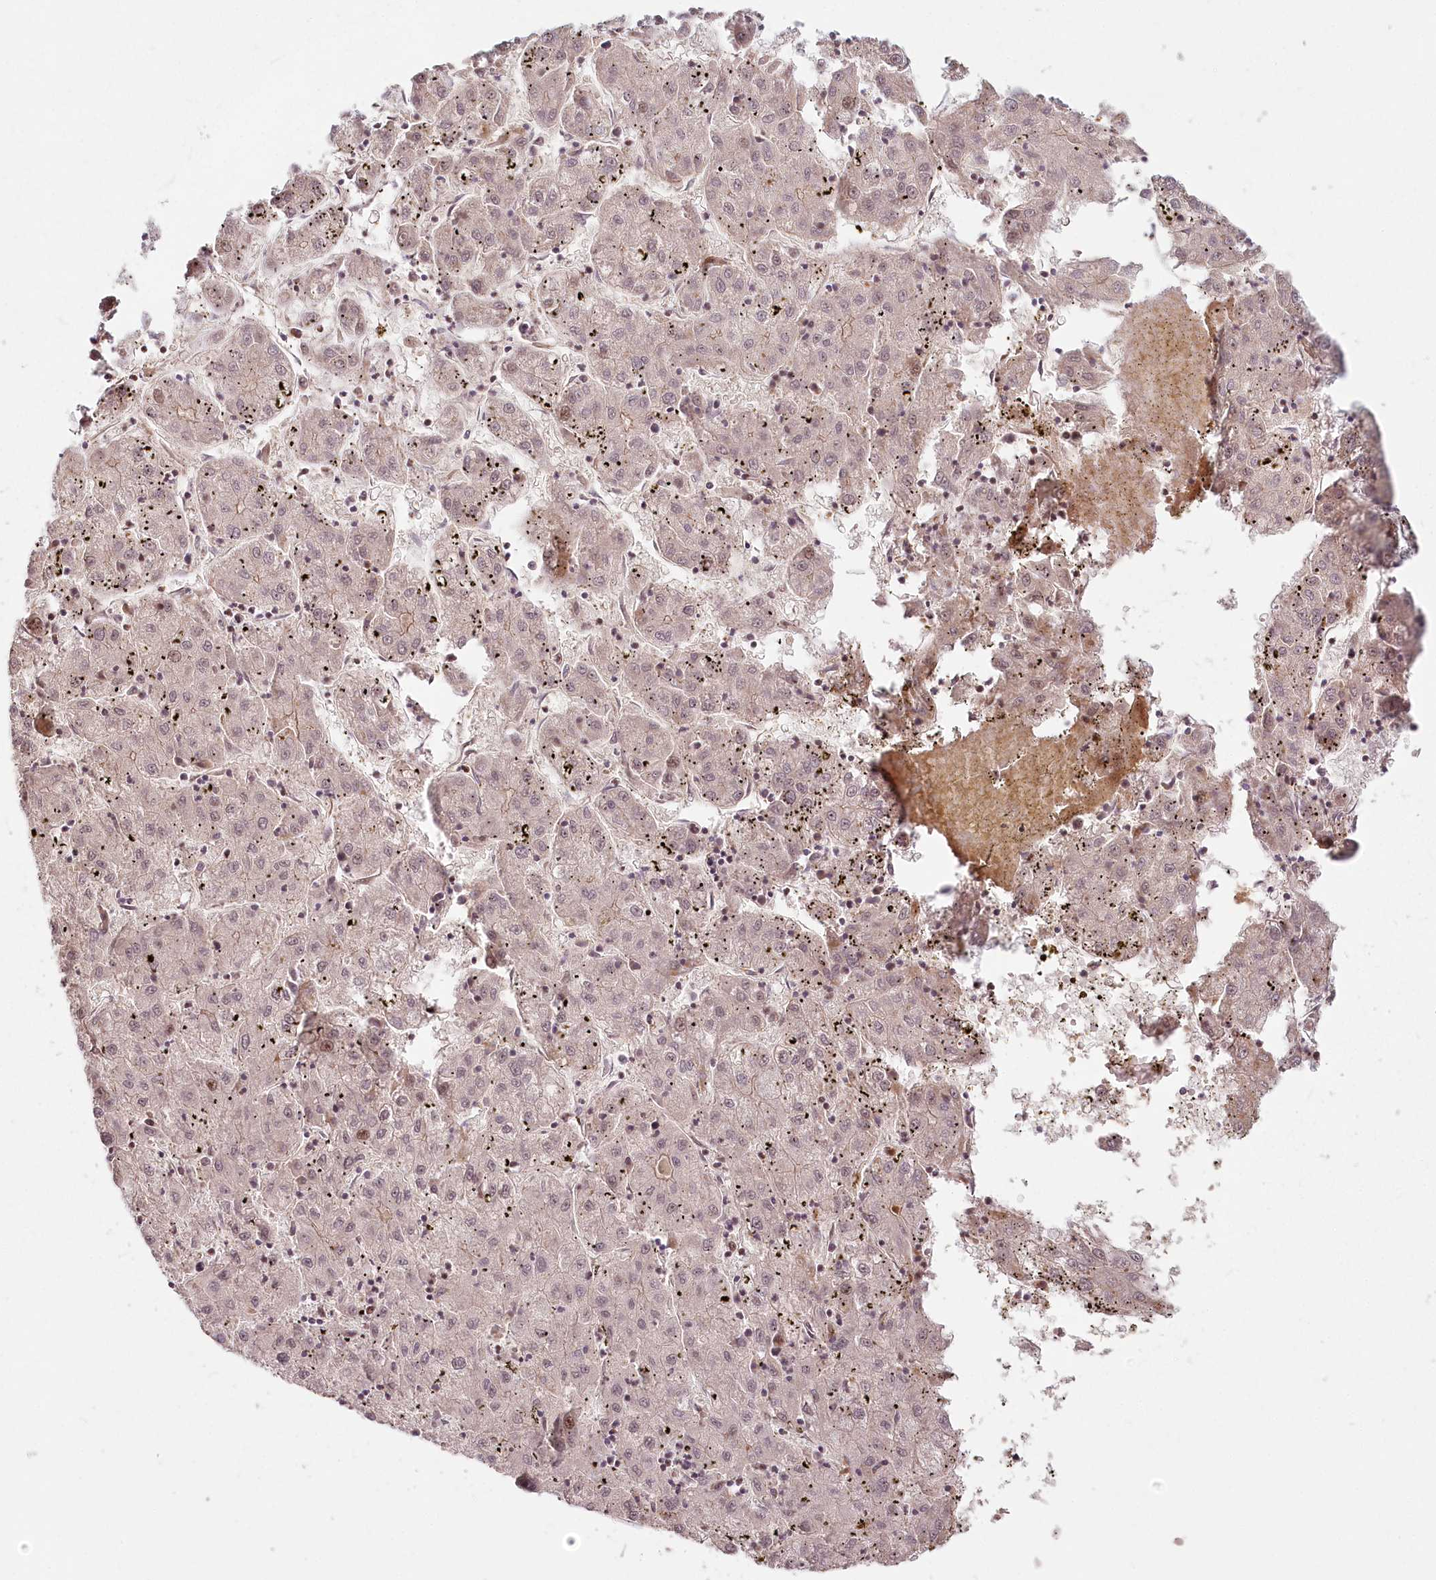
{"staining": {"intensity": "weak", "quantity": "<25%", "location": "nuclear"}, "tissue": "liver cancer", "cell_type": "Tumor cells", "image_type": "cancer", "snomed": [{"axis": "morphology", "description": "Carcinoma, Hepatocellular, NOS"}, {"axis": "topography", "description": "Liver"}], "caption": "Immunohistochemical staining of human hepatocellular carcinoma (liver) exhibits no significant staining in tumor cells.", "gene": "FAM204A", "patient": {"sex": "male", "age": 72}}